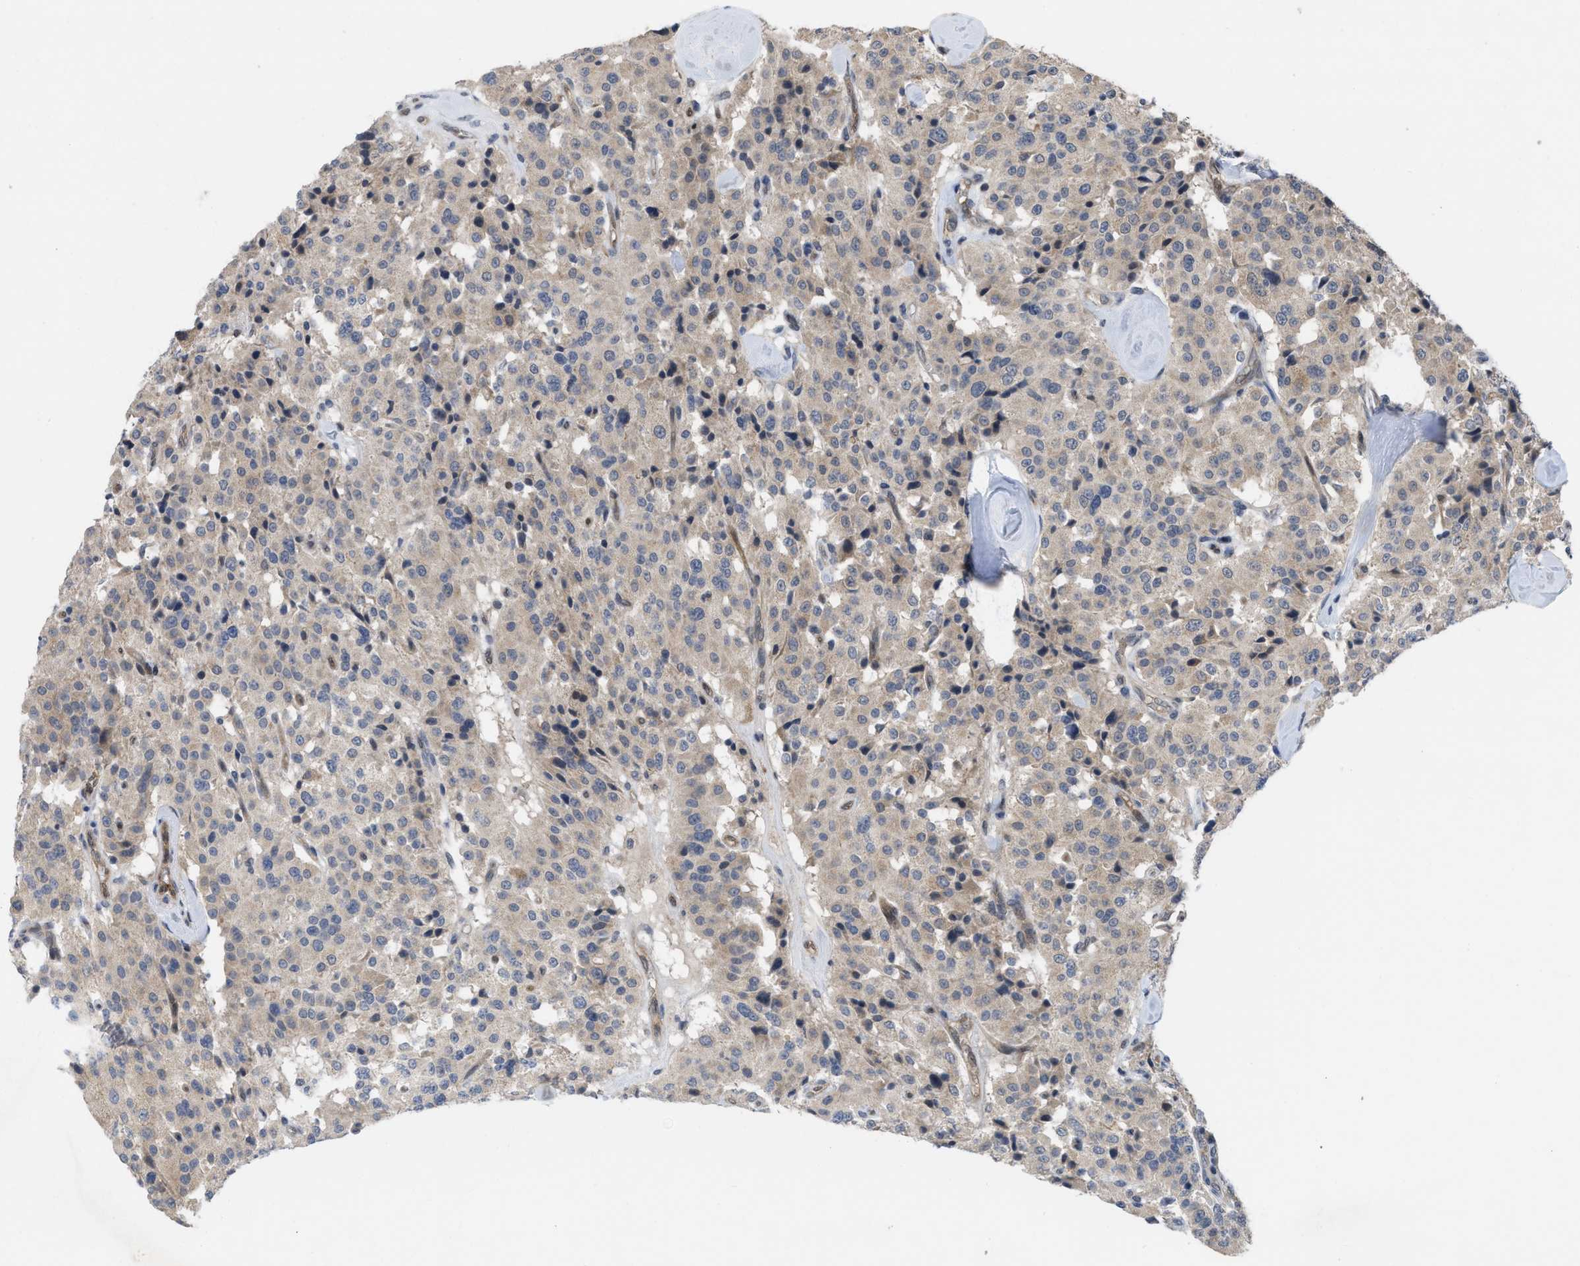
{"staining": {"intensity": "weak", "quantity": "<25%", "location": "cytoplasmic/membranous"}, "tissue": "carcinoid", "cell_type": "Tumor cells", "image_type": "cancer", "snomed": [{"axis": "morphology", "description": "Carcinoid, malignant, NOS"}, {"axis": "topography", "description": "Lung"}], "caption": "Carcinoid (malignant) was stained to show a protein in brown. There is no significant staining in tumor cells.", "gene": "LDAF1", "patient": {"sex": "male", "age": 30}}